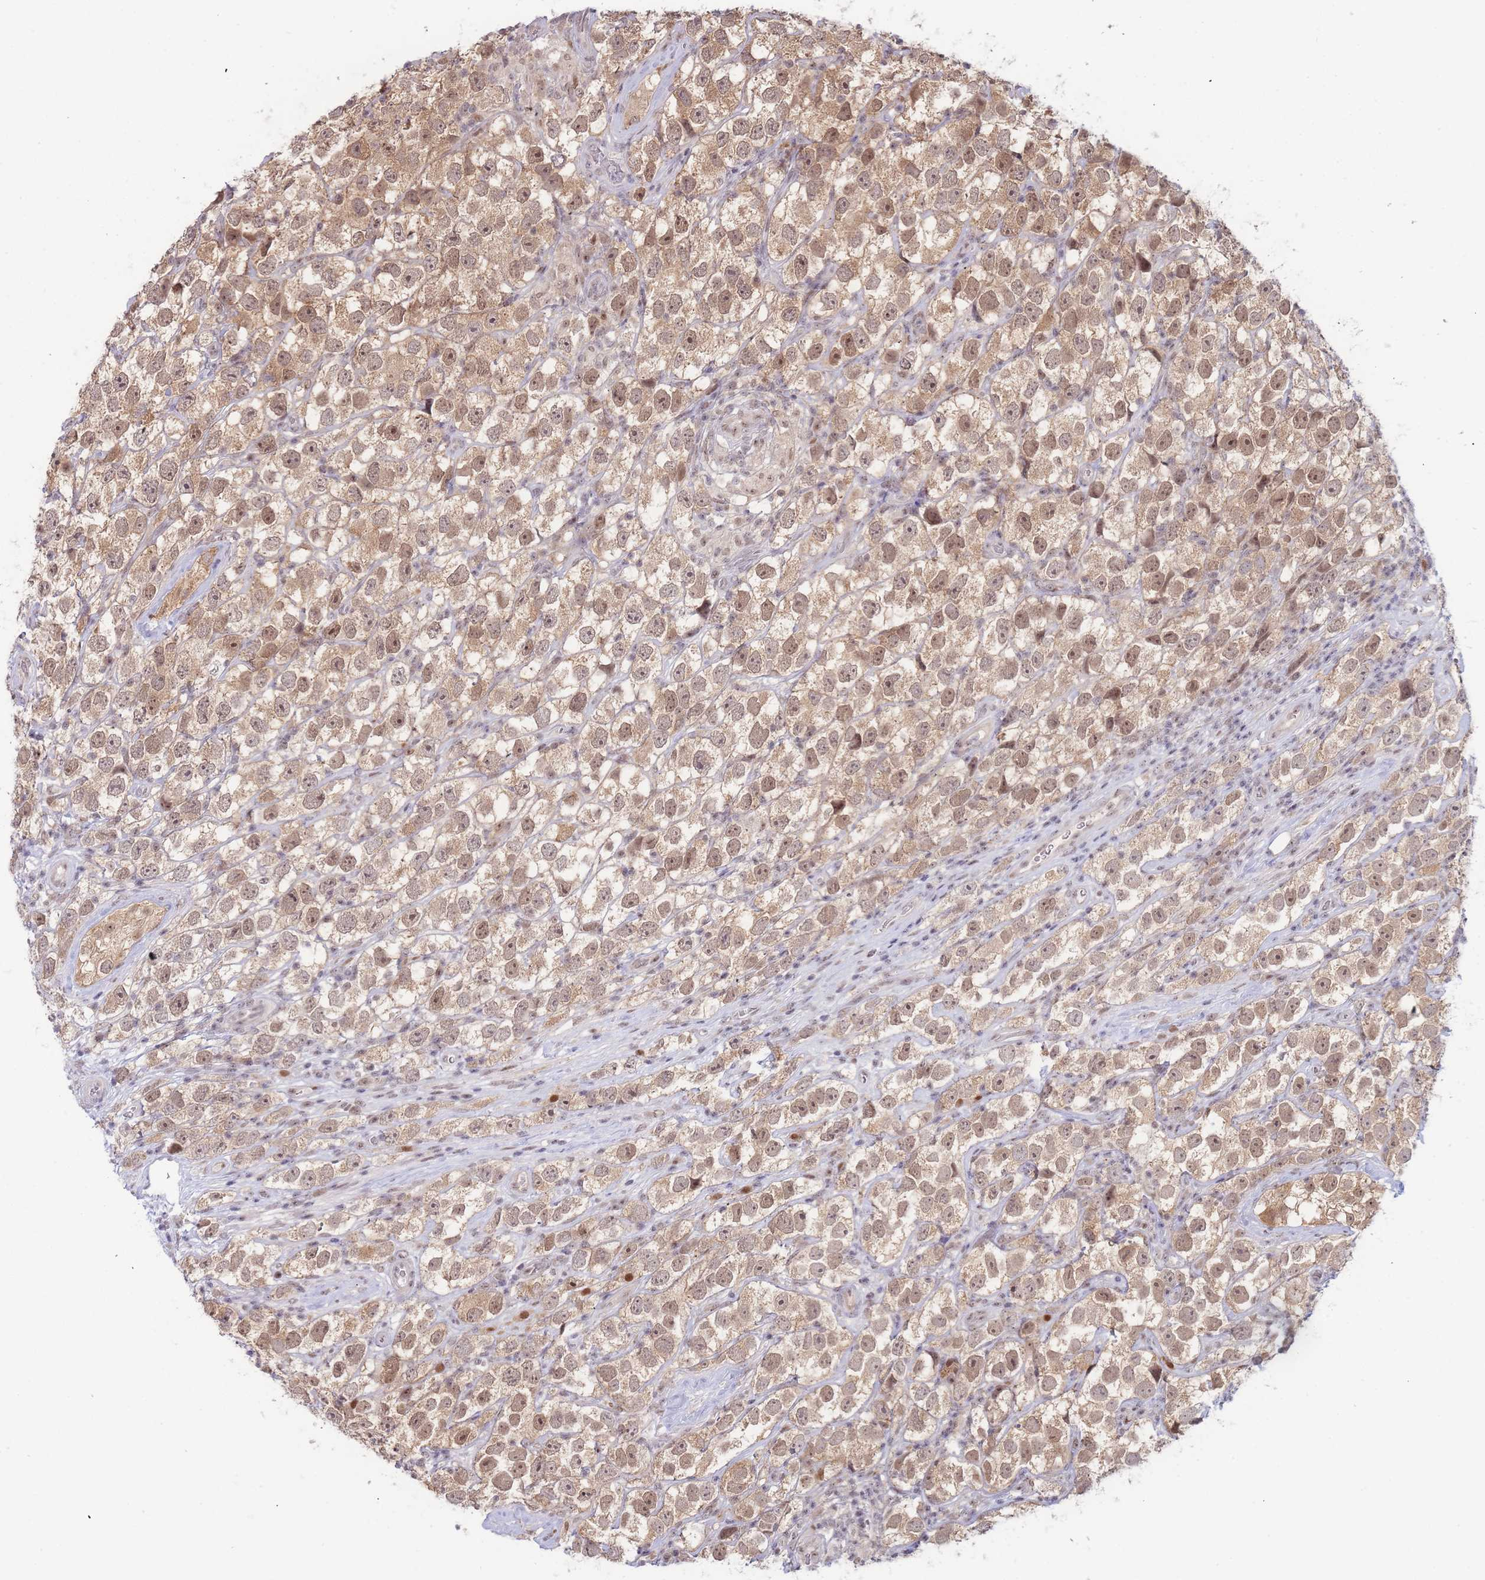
{"staining": {"intensity": "moderate", "quantity": ">75%", "location": "cytoplasmic/membranous,nuclear"}, "tissue": "testis cancer", "cell_type": "Tumor cells", "image_type": "cancer", "snomed": [{"axis": "morphology", "description": "Seminoma, NOS"}, {"axis": "topography", "description": "Testis"}], "caption": "Human seminoma (testis) stained for a protein (brown) reveals moderate cytoplasmic/membranous and nuclear positive staining in approximately >75% of tumor cells.", "gene": "DEAF1", "patient": {"sex": "male", "age": 26}}